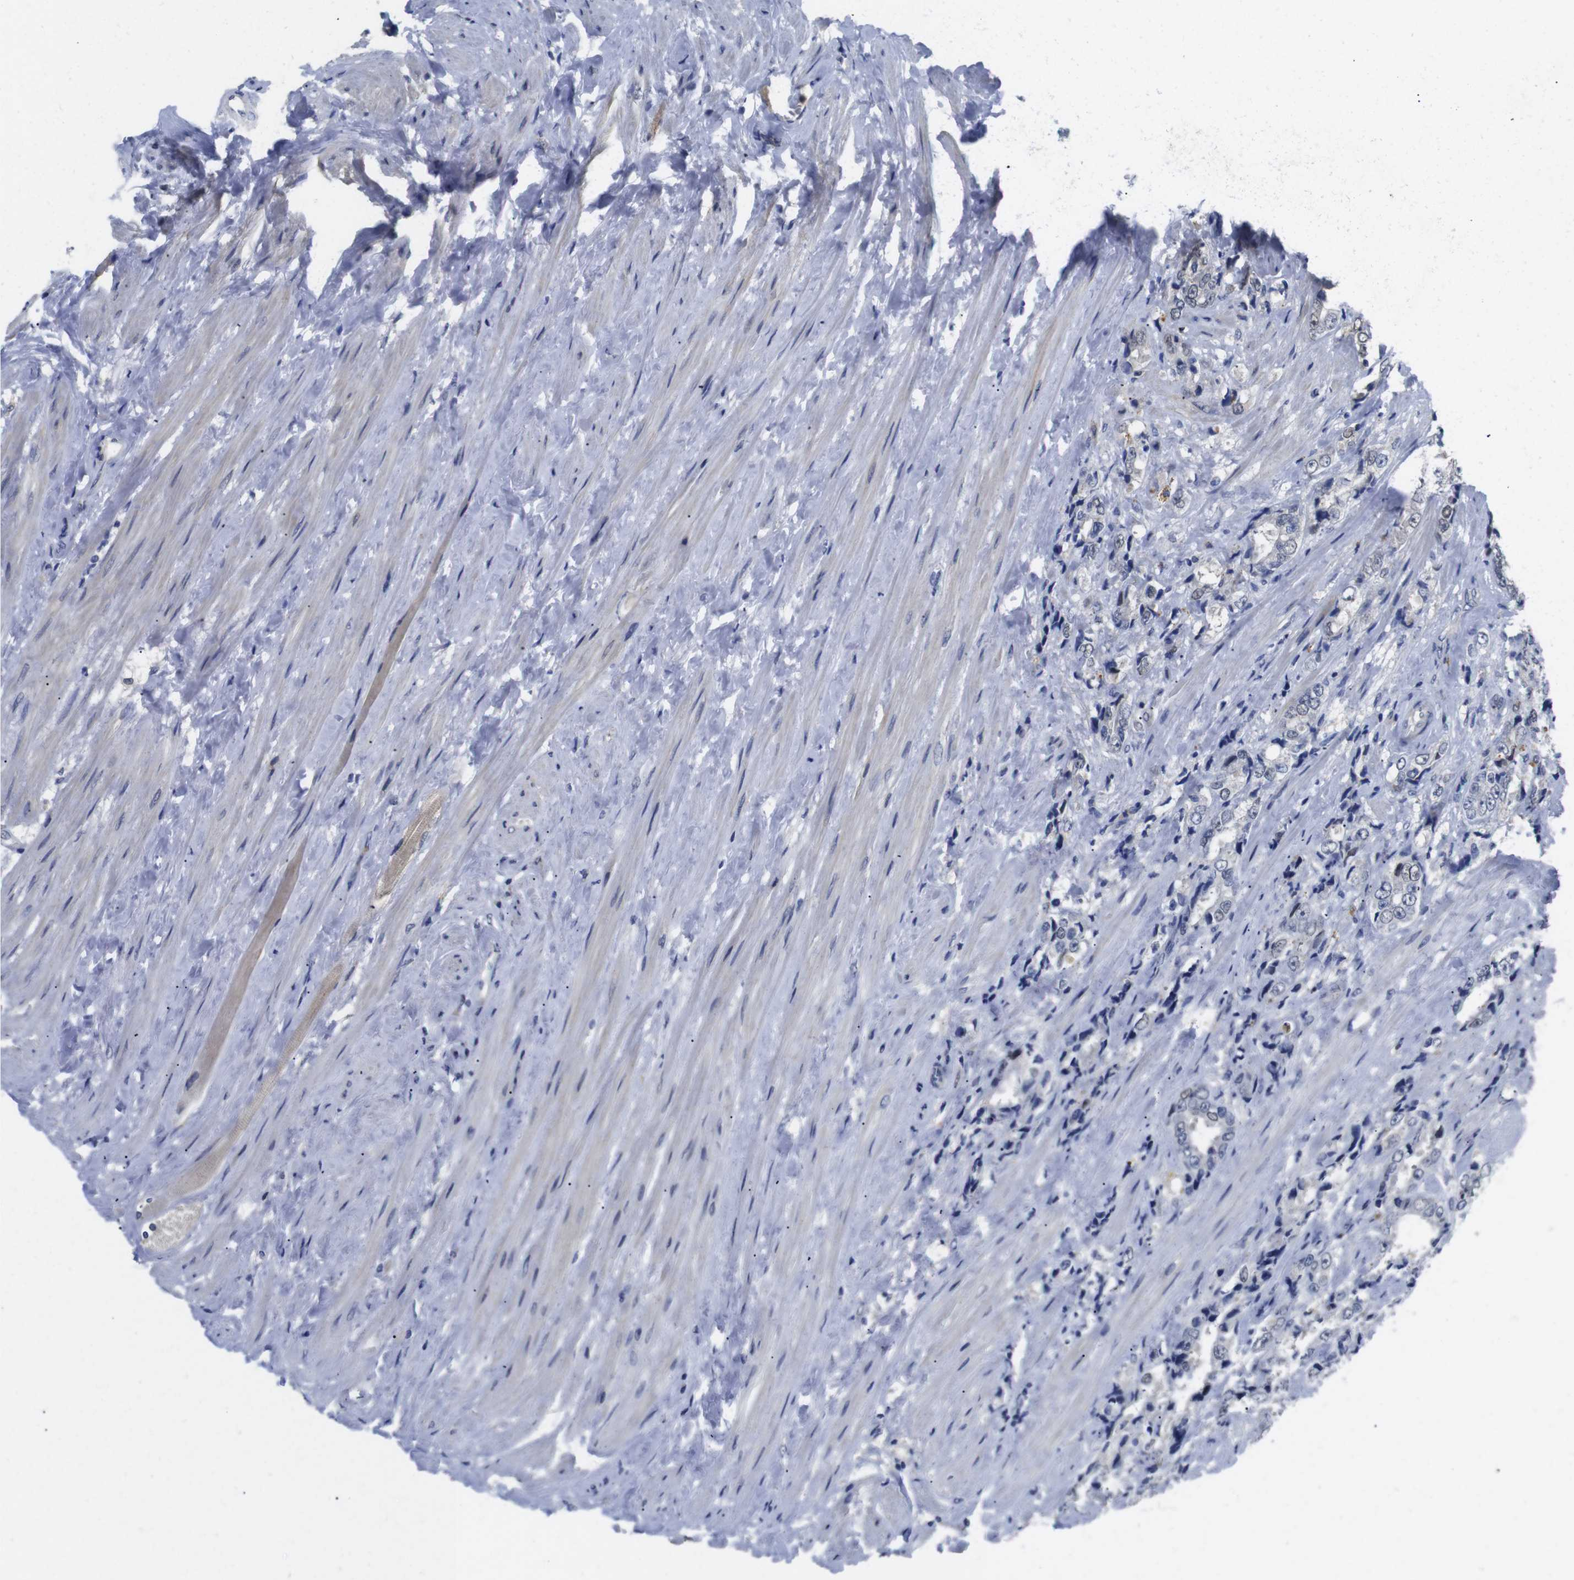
{"staining": {"intensity": "negative", "quantity": "none", "location": "none"}, "tissue": "prostate cancer", "cell_type": "Tumor cells", "image_type": "cancer", "snomed": [{"axis": "morphology", "description": "Adenocarcinoma, High grade"}, {"axis": "topography", "description": "Prostate"}], "caption": "DAB immunohistochemical staining of prostate cancer exhibits no significant staining in tumor cells.", "gene": "FNTA", "patient": {"sex": "male", "age": 61}}